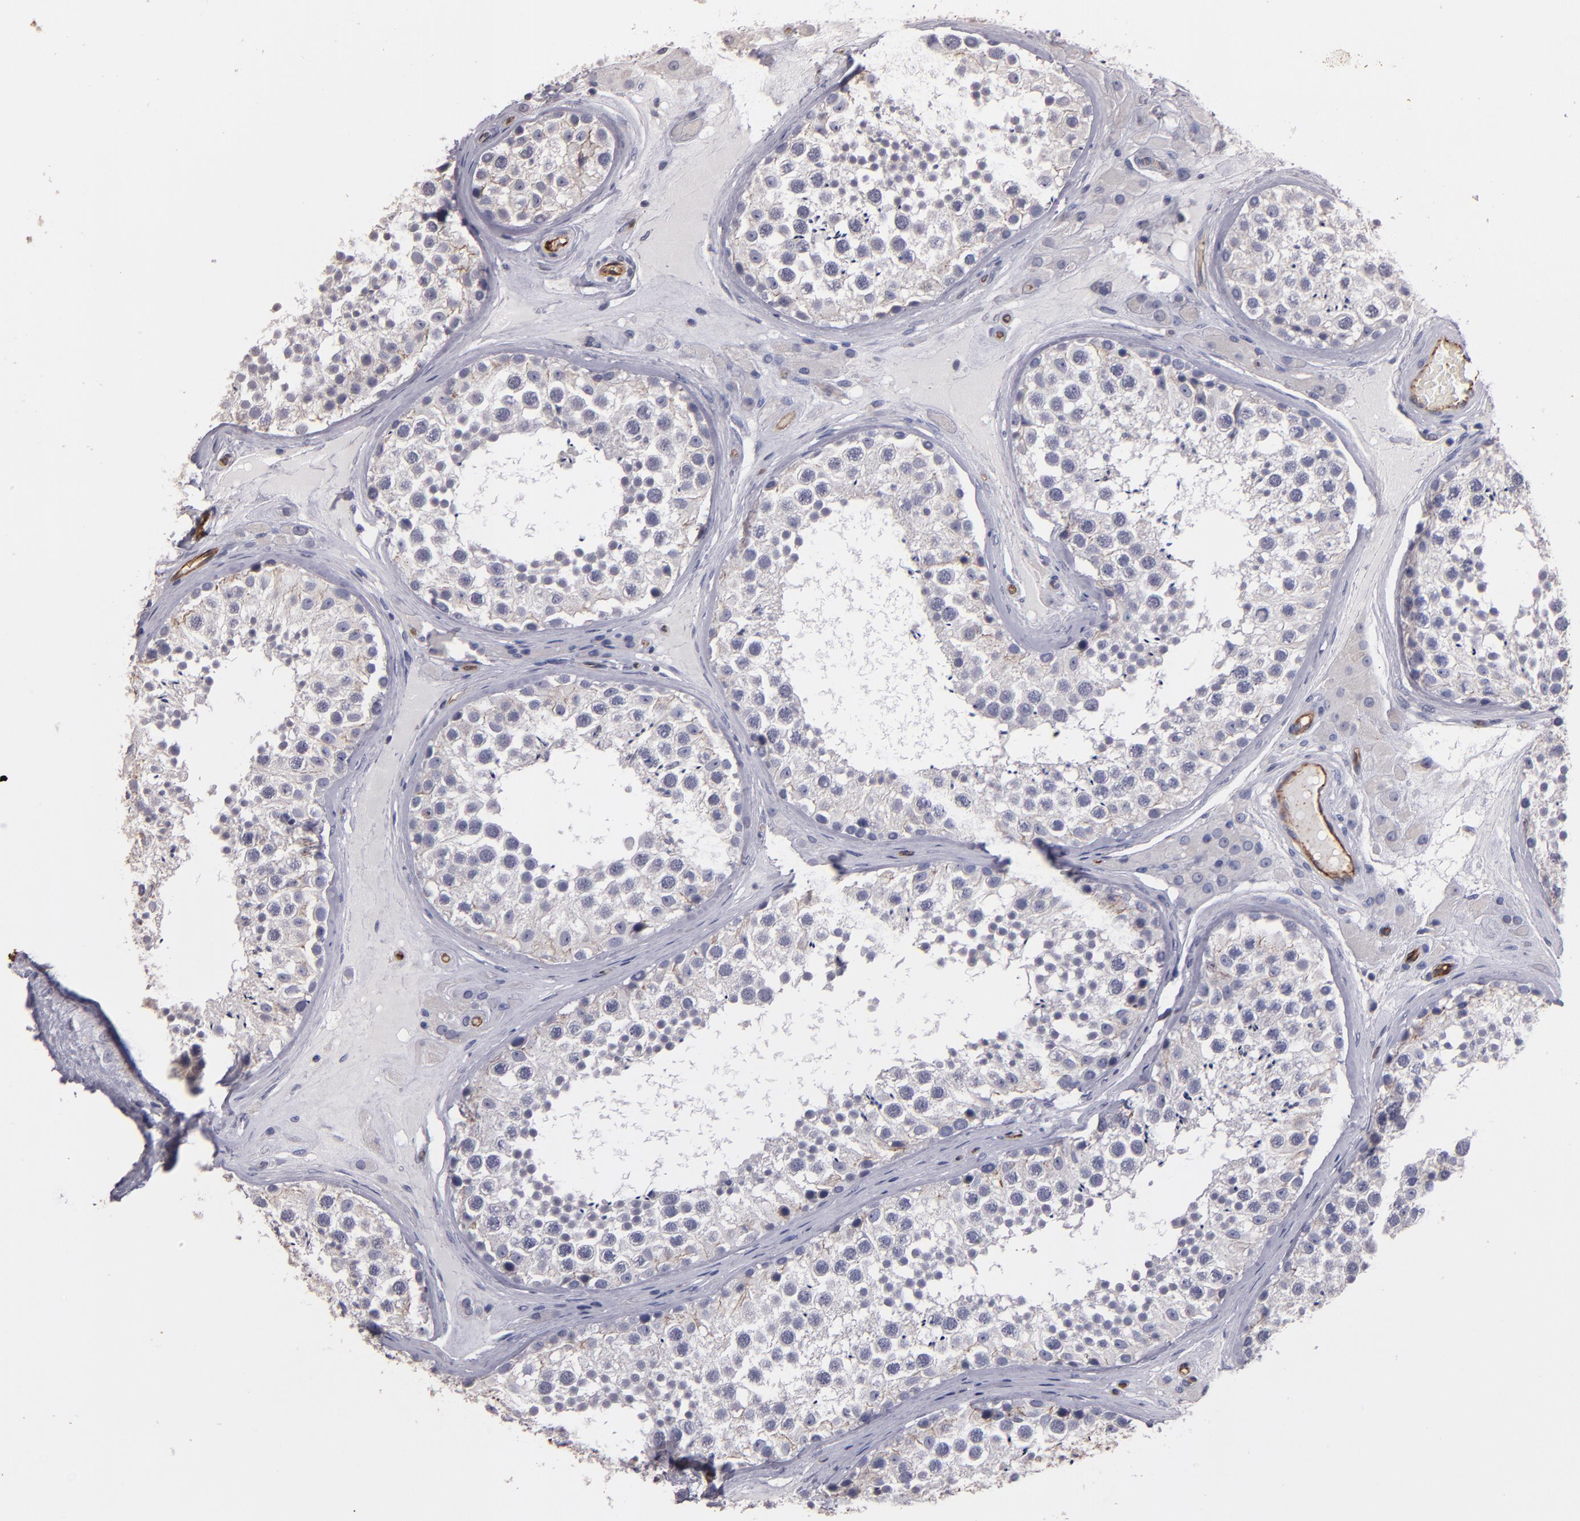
{"staining": {"intensity": "weak", "quantity": "<25%", "location": "cytoplasmic/membranous"}, "tissue": "testis", "cell_type": "Cells in seminiferous ducts", "image_type": "normal", "snomed": [{"axis": "morphology", "description": "Normal tissue, NOS"}, {"axis": "topography", "description": "Testis"}], "caption": "A micrograph of human testis is negative for staining in cells in seminiferous ducts. Nuclei are stained in blue.", "gene": "CLDN5", "patient": {"sex": "male", "age": 46}}